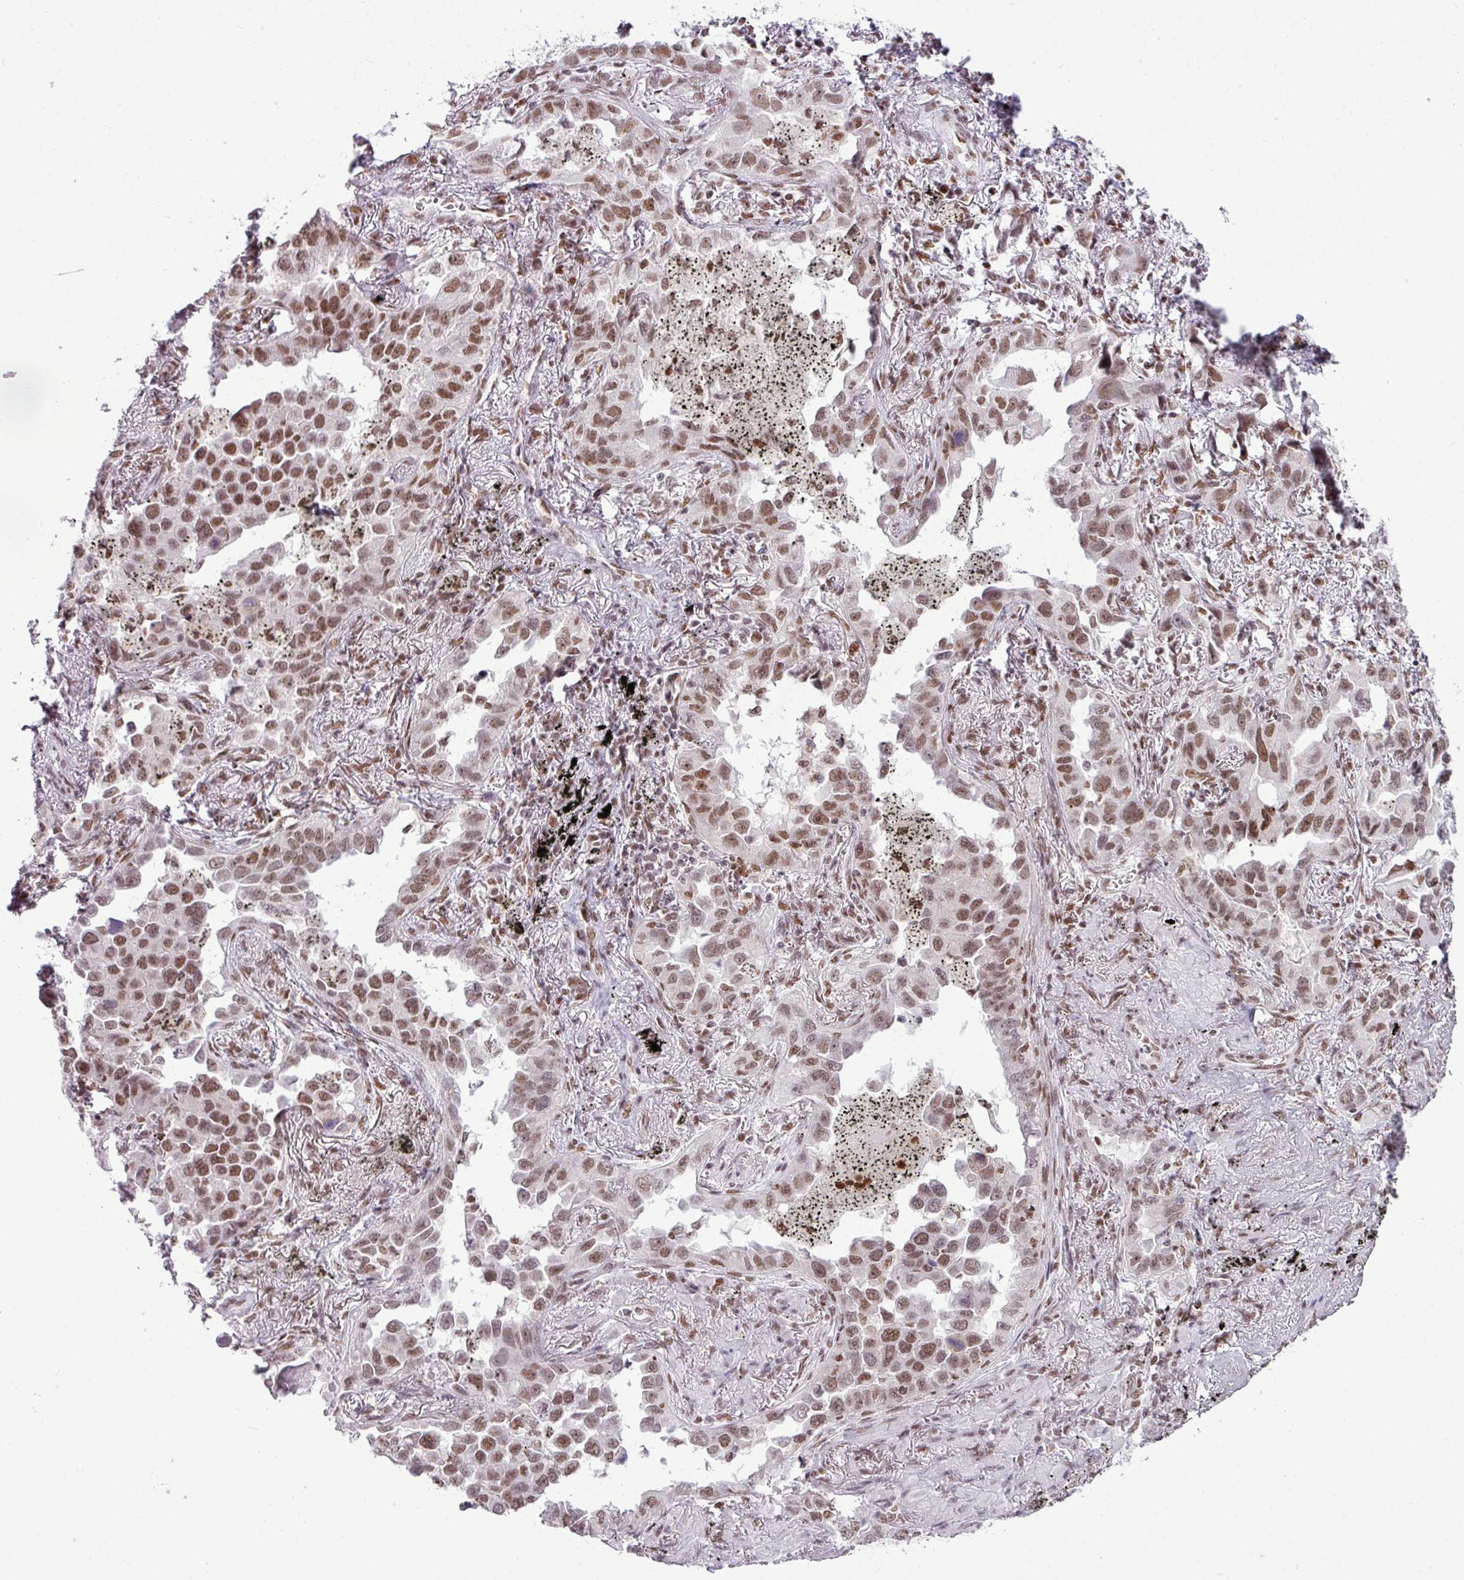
{"staining": {"intensity": "moderate", "quantity": ">75%", "location": "nuclear"}, "tissue": "lung cancer", "cell_type": "Tumor cells", "image_type": "cancer", "snomed": [{"axis": "morphology", "description": "Adenocarcinoma, NOS"}, {"axis": "topography", "description": "Lung"}], "caption": "Immunohistochemistry (IHC) (DAB) staining of lung cancer (adenocarcinoma) exhibits moderate nuclear protein staining in about >75% of tumor cells.", "gene": "ARL6IP4", "patient": {"sex": "male", "age": 67}}